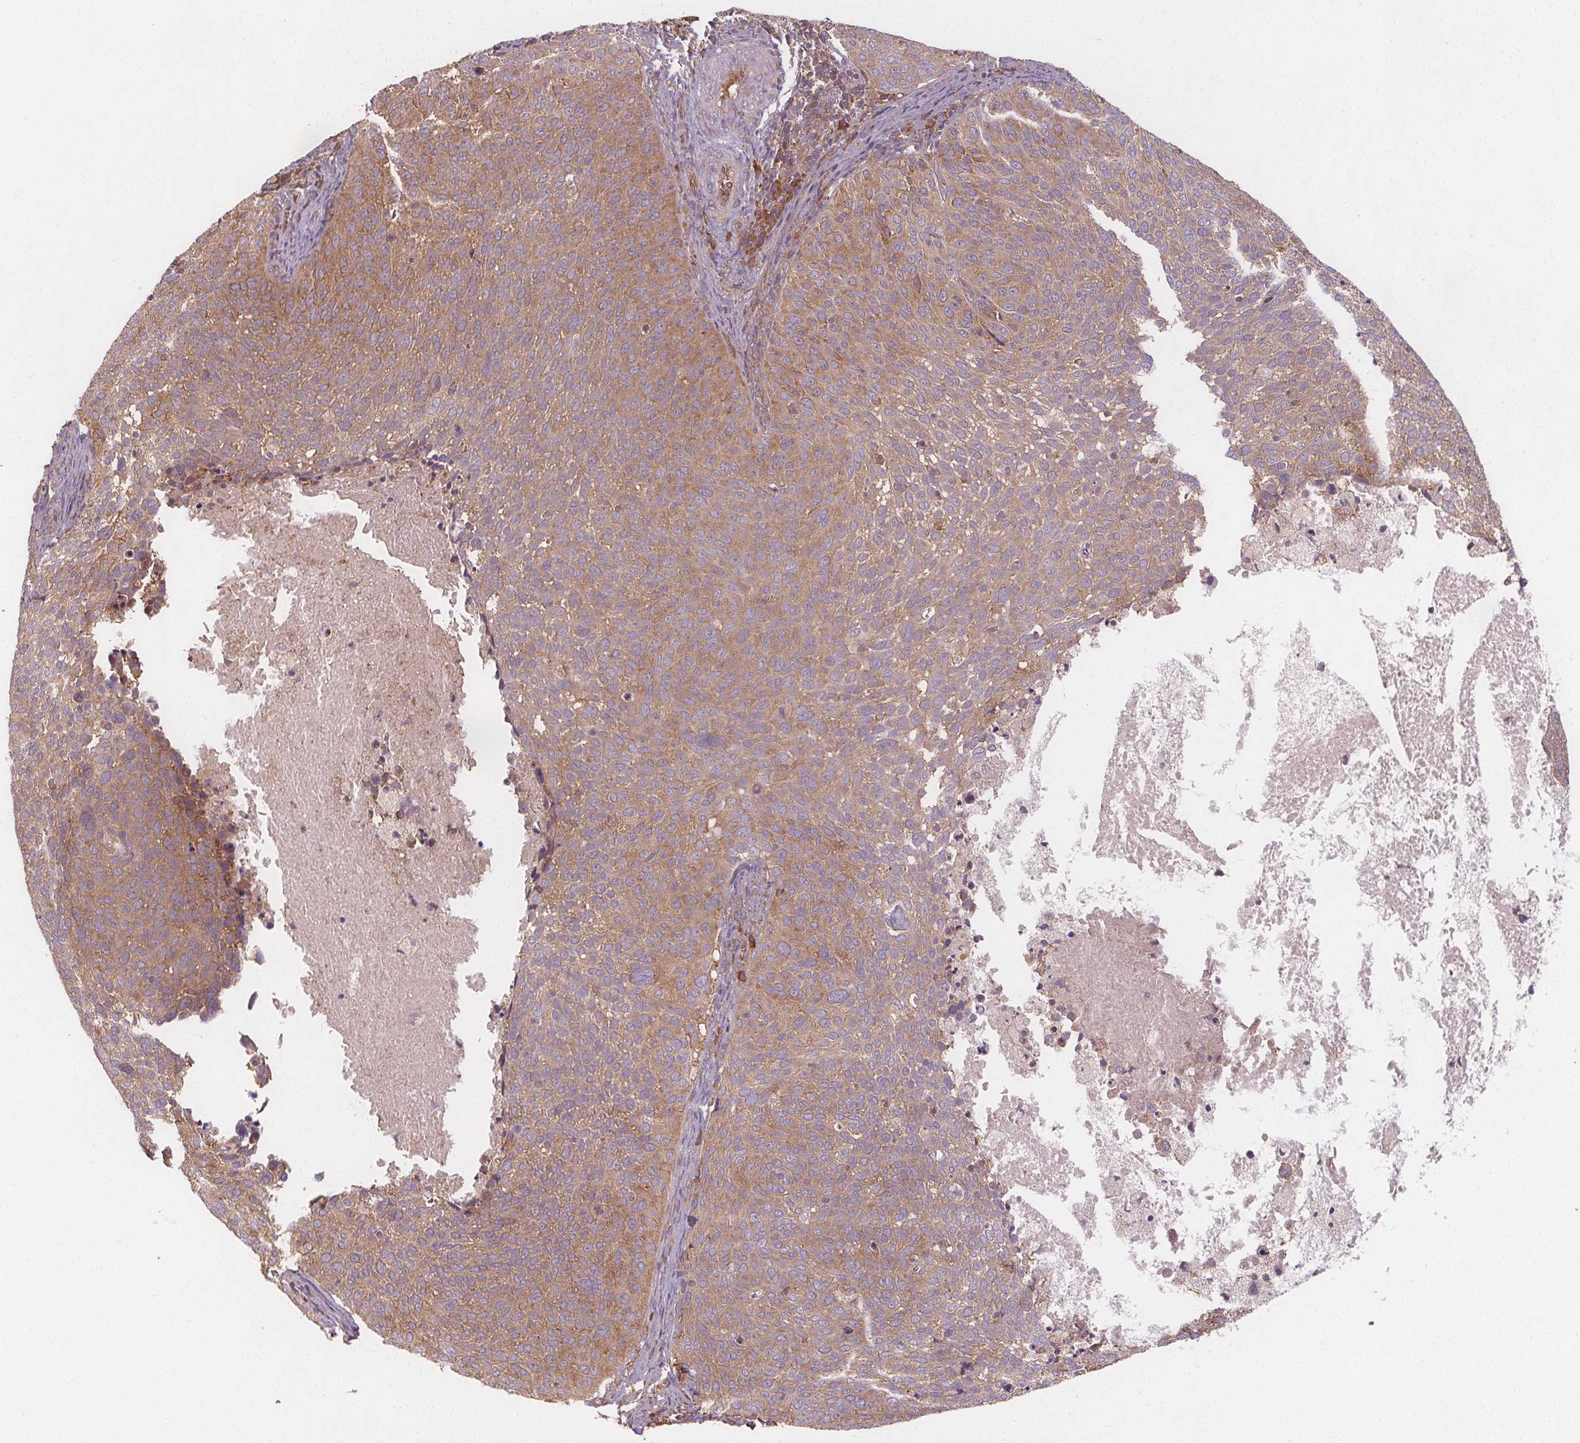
{"staining": {"intensity": "moderate", "quantity": "25%-75%", "location": "cytoplasmic/membranous"}, "tissue": "cervical cancer", "cell_type": "Tumor cells", "image_type": "cancer", "snomed": [{"axis": "morphology", "description": "Squamous cell carcinoma, NOS"}, {"axis": "topography", "description": "Cervix"}], "caption": "Brown immunohistochemical staining in squamous cell carcinoma (cervical) displays moderate cytoplasmic/membranous positivity in approximately 25%-75% of tumor cells. (DAB (3,3'-diaminobenzidine) IHC with brightfield microscopy, high magnification).", "gene": "EIF3D", "patient": {"sex": "female", "age": 39}}